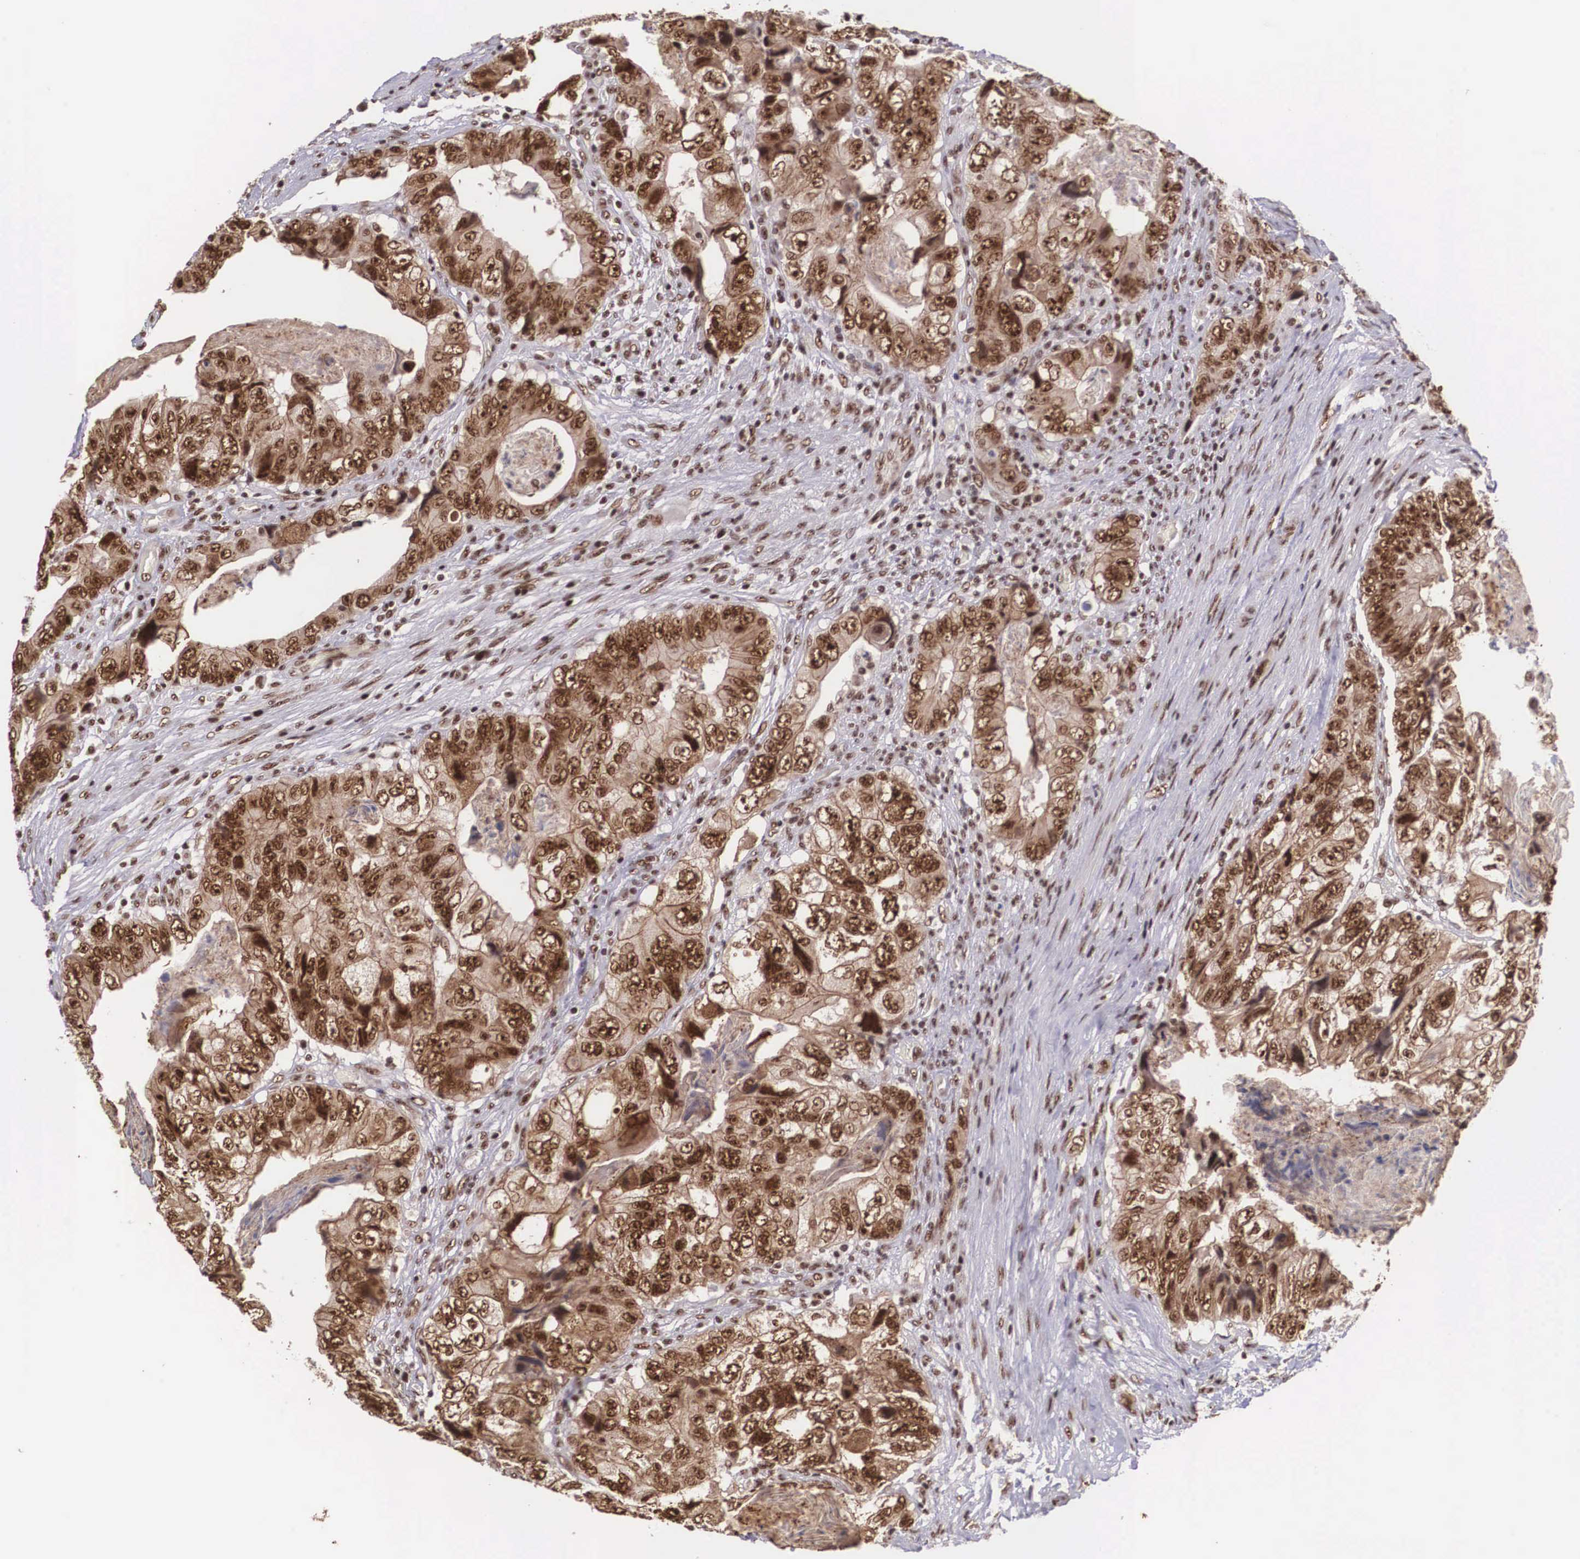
{"staining": {"intensity": "strong", "quantity": ">75%", "location": "cytoplasmic/membranous,nuclear"}, "tissue": "colorectal cancer", "cell_type": "Tumor cells", "image_type": "cancer", "snomed": [{"axis": "morphology", "description": "Adenocarcinoma, NOS"}, {"axis": "topography", "description": "Rectum"}], "caption": "IHC of colorectal adenocarcinoma reveals high levels of strong cytoplasmic/membranous and nuclear positivity in approximately >75% of tumor cells. (Stains: DAB (3,3'-diaminobenzidine) in brown, nuclei in blue, Microscopy: brightfield microscopy at high magnification).", "gene": "POLR2F", "patient": {"sex": "female", "age": 82}}